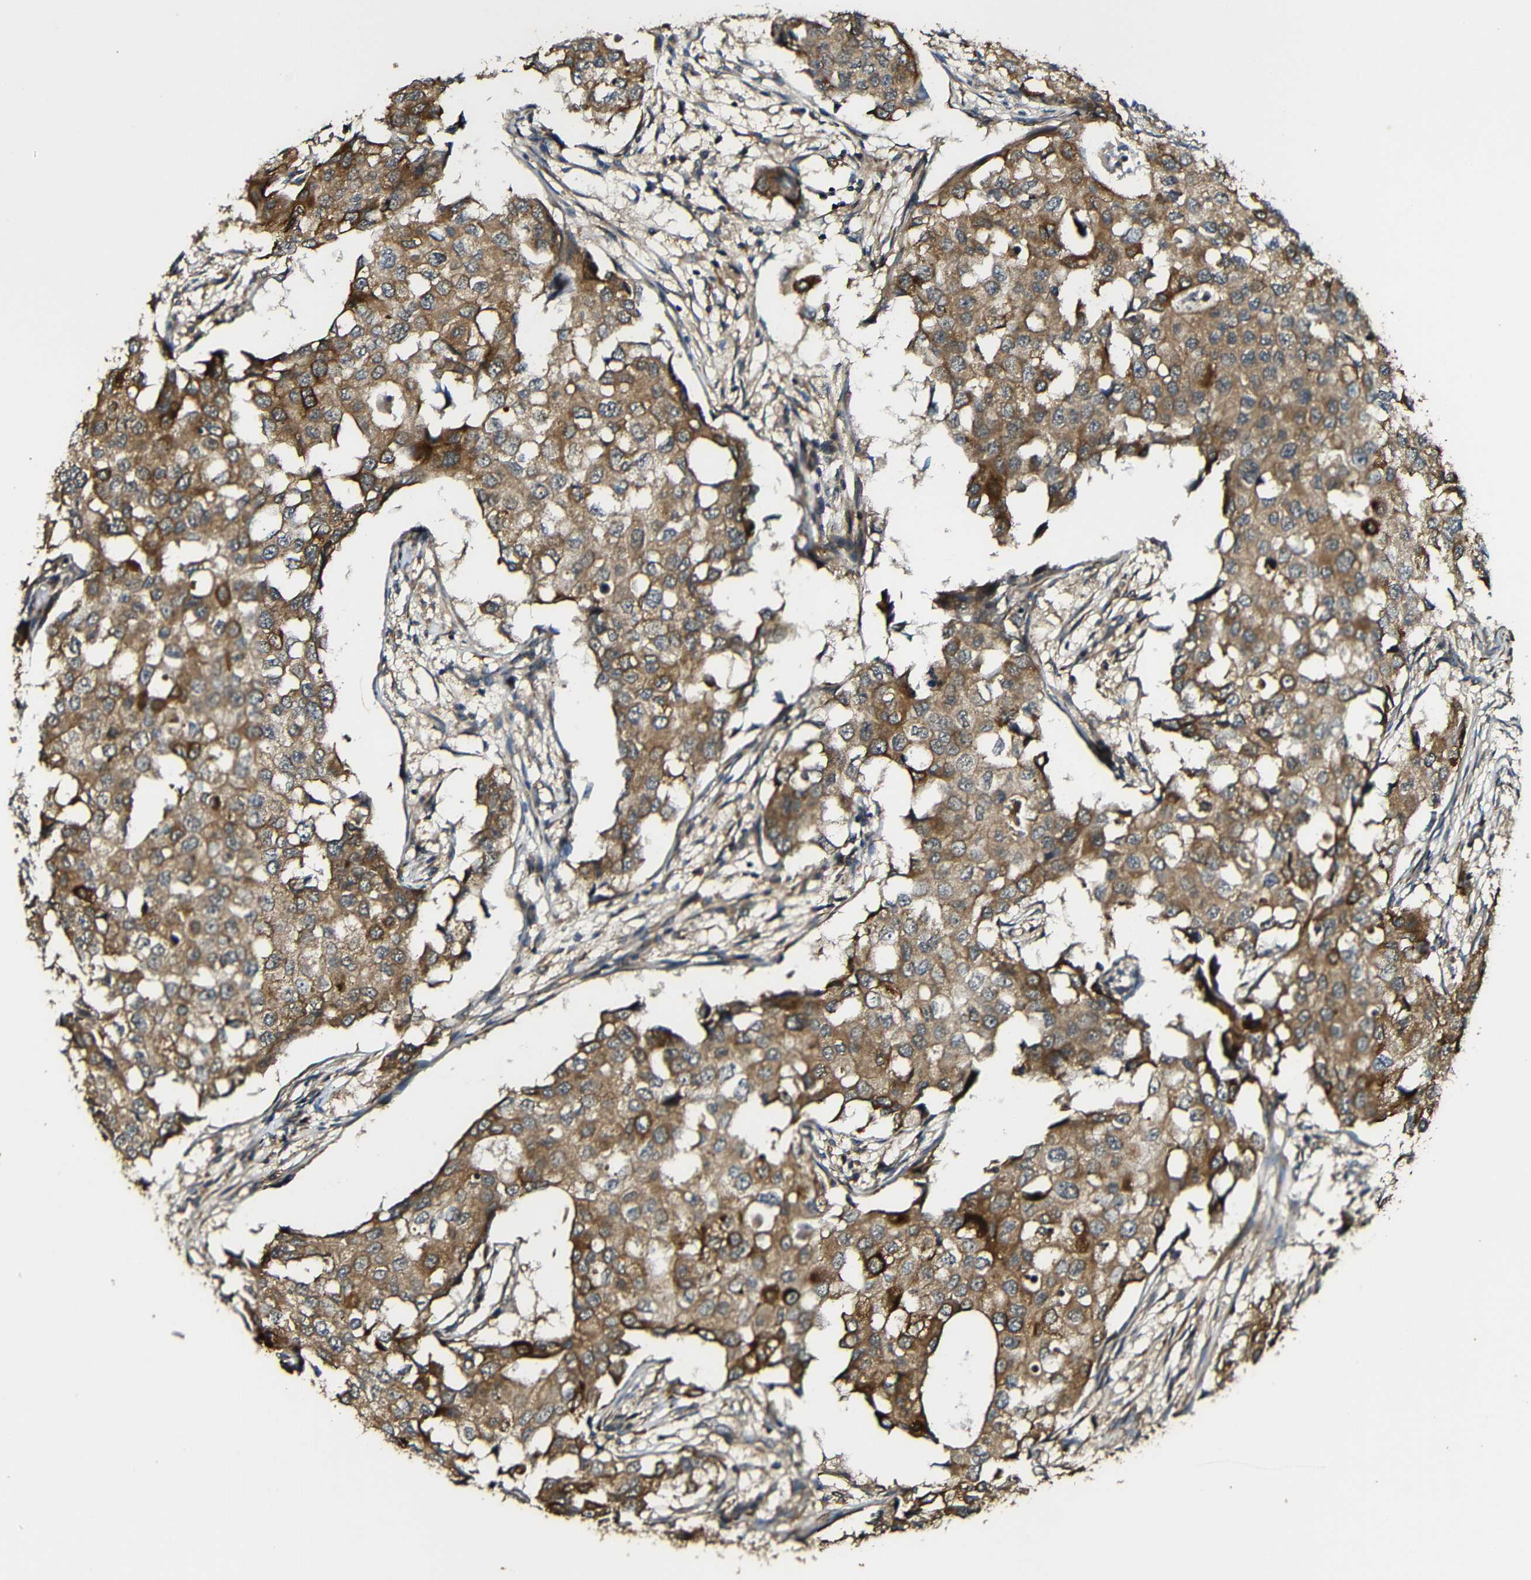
{"staining": {"intensity": "moderate", "quantity": ">75%", "location": "cytoplasmic/membranous"}, "tissue": "breast cancer", "cell_type": "Tumor cells", "image_type": "cancer", "snomed": [{"axis": "morphology", "description": "Duct carcinoma"}, {"axis": "topography", "description": "Breast"}], "caption": "Protein positivity by immunohistochemistry demonstrates moderate cytoplasmic/membranous expression in about >75% of tumor cells in infiltrating ductal carcinoma (breast).", "gene": "CASP8", "patient": {"sex": "female", "age": 27}}